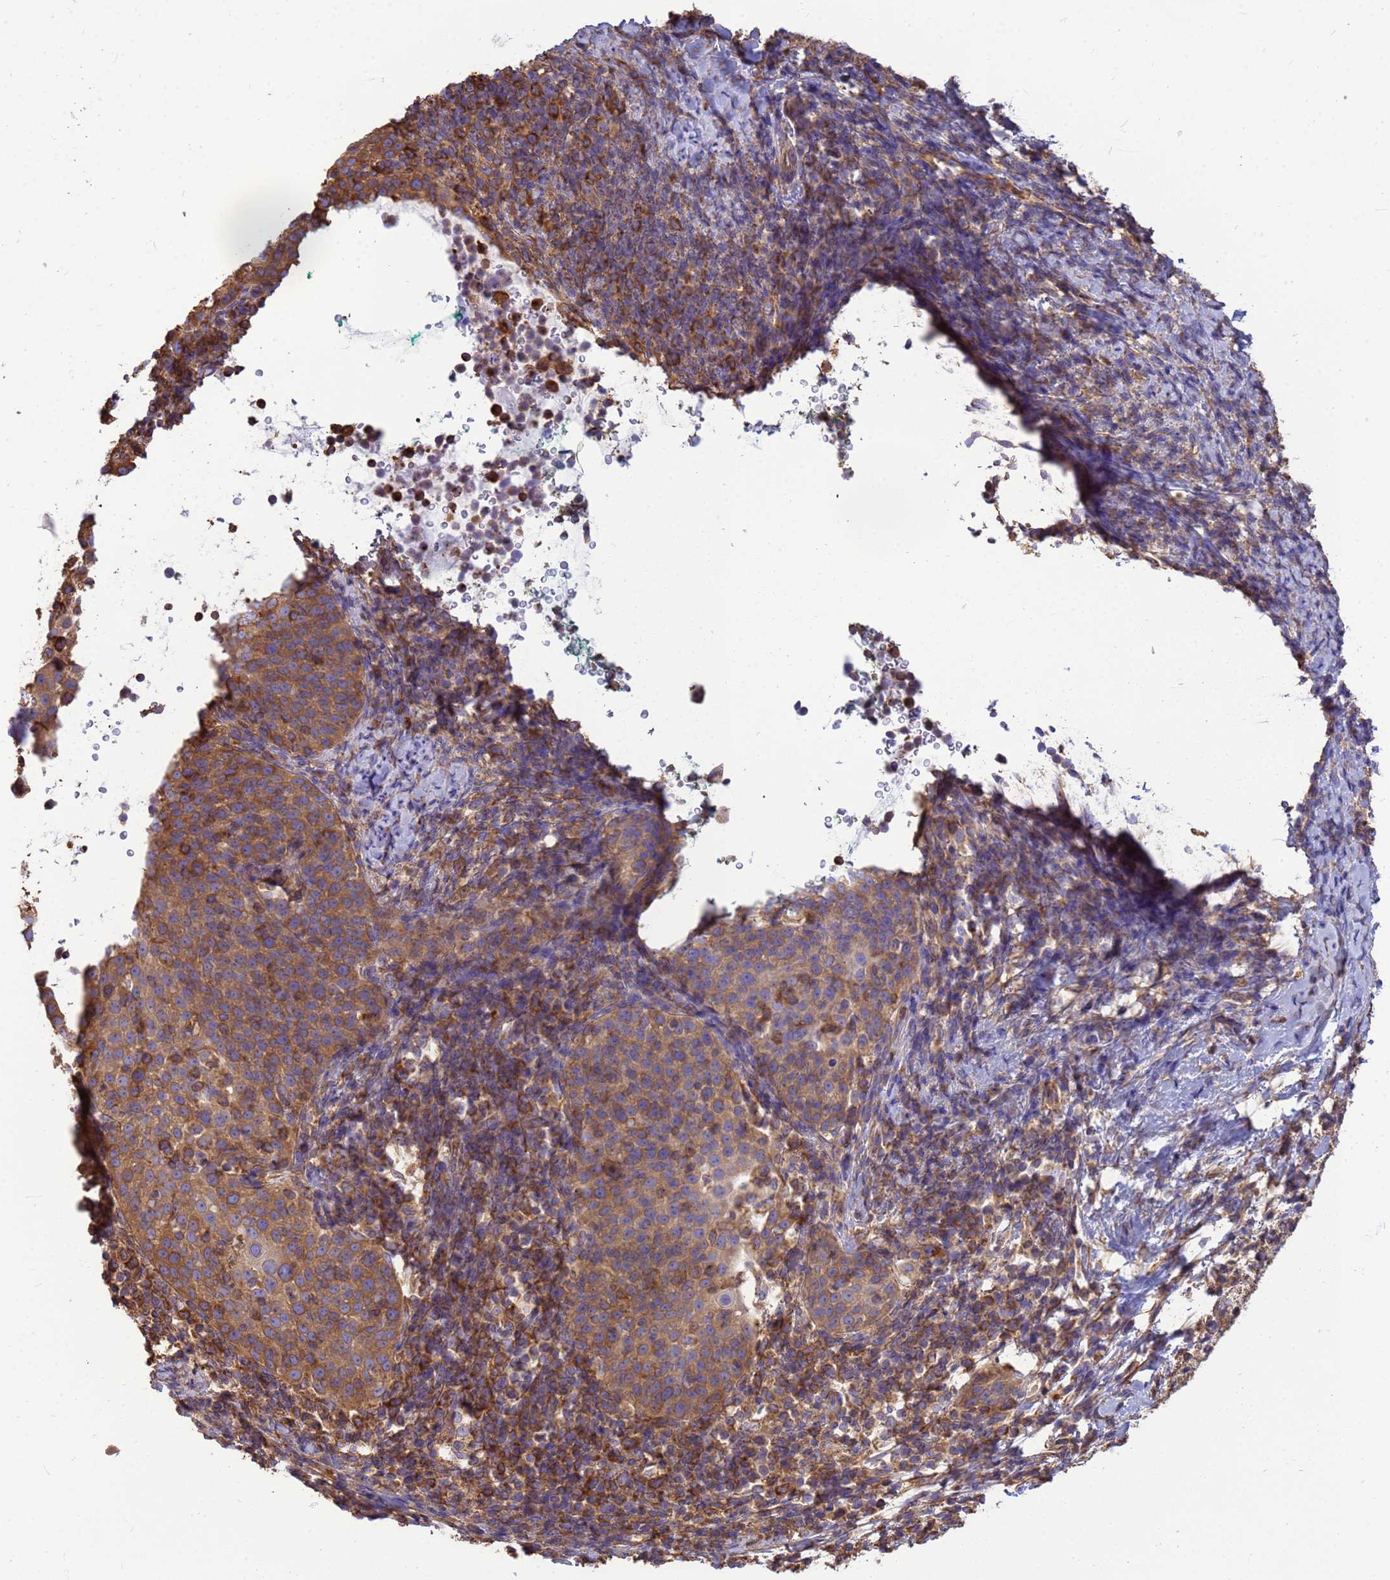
{"staining": {"intensity": "moderate", "quantity": "25%-75%", "location": "cytoplasmic/membranous"}, "tissue": "cervical cancer", "cell_type": "Tumor cells", "image_type": "cancer", "snomed": [{"axis": "morphology", "description": "Squamous cell carcinoma, NOS"}, {"axis": "topography", "description": "Cervix"}], "caption": "Protein expression analysis of human cervical squamous cell carcinoma reveals moderate cytoplasmic/membranous positivity in approximately 25%-75% of tumor cells.", "gene": "TUBB1", "patient": {"sex": "female", "age": 57}}